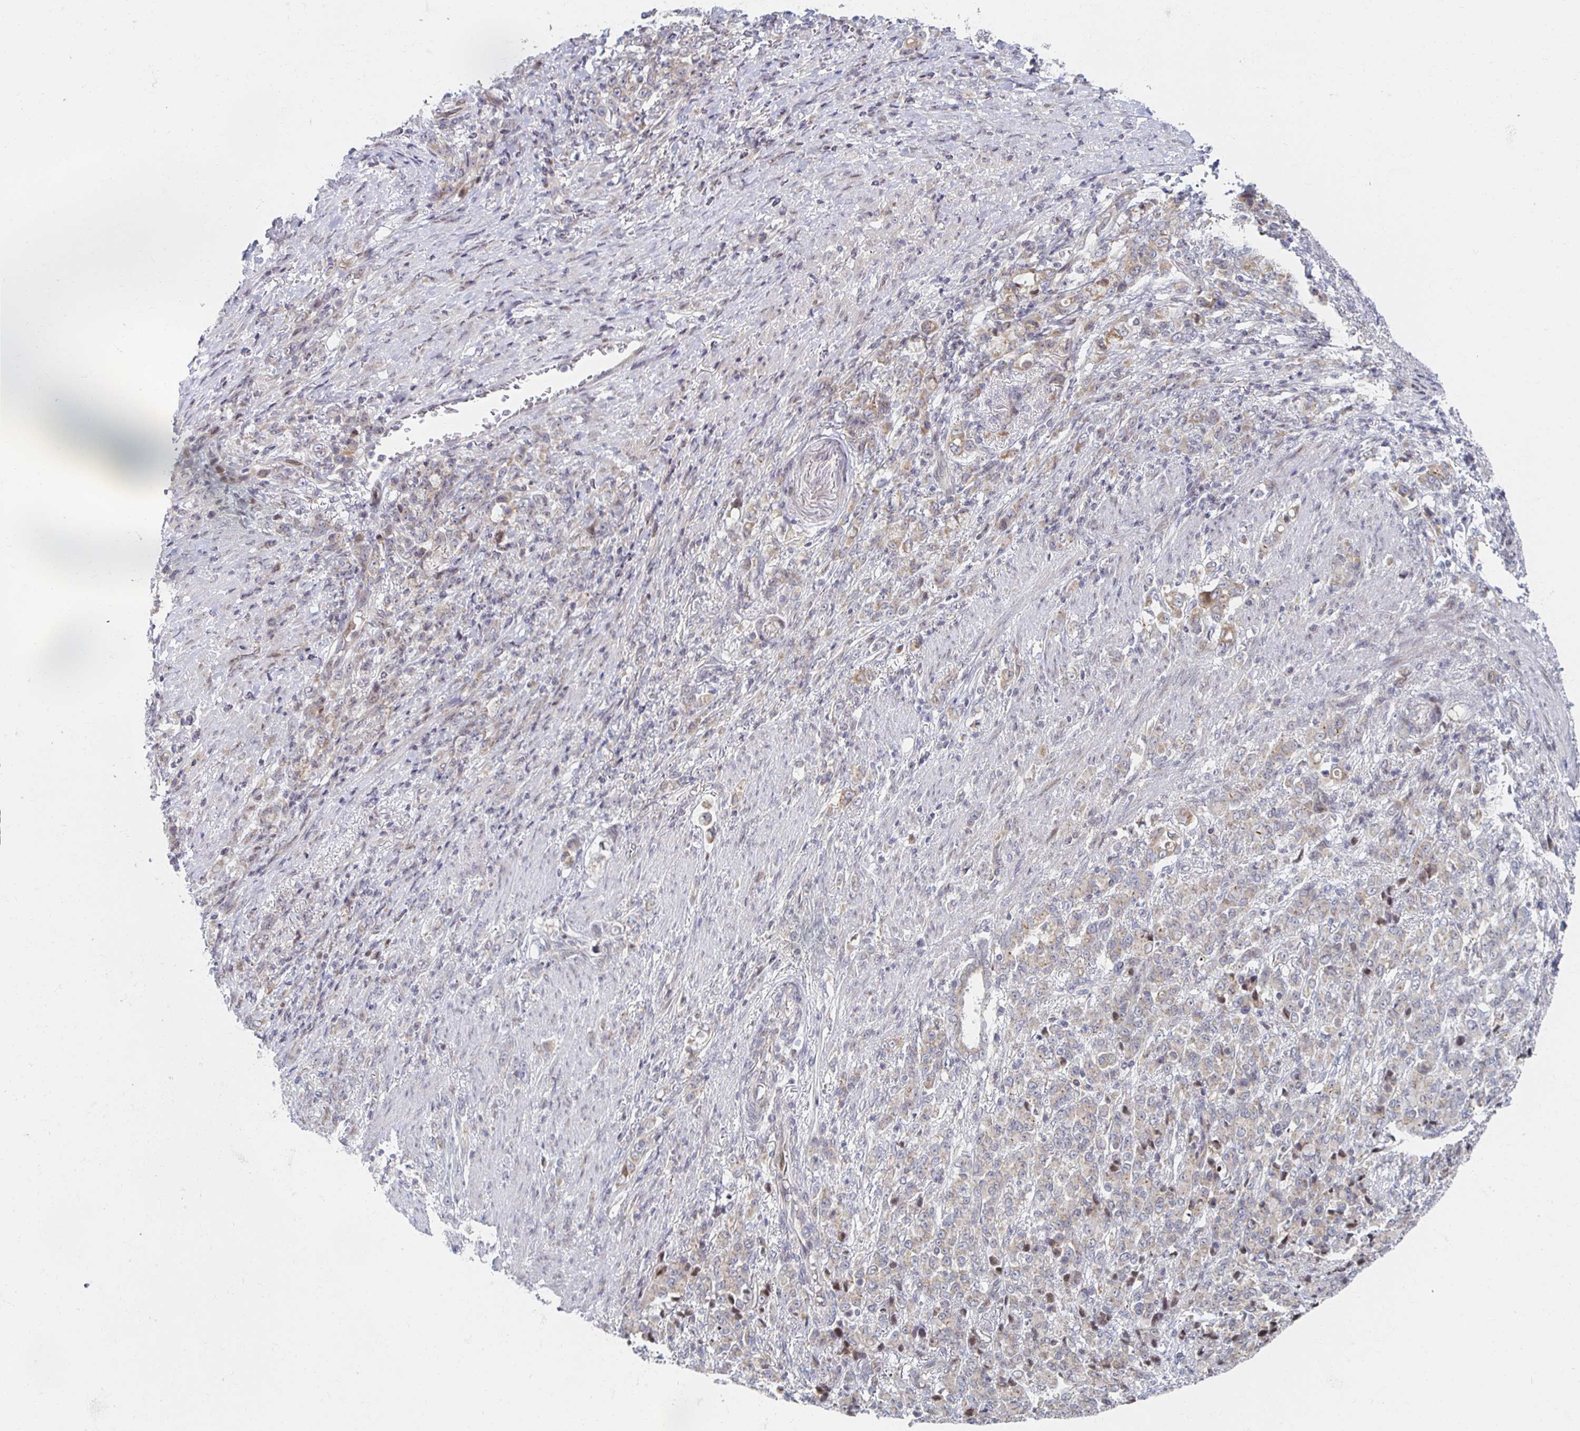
{"staining": {"intensity": "weak", "quantity": "25%-75%", "location": "cytoplasmic/membranous"}, "tissue": "stomach cancer", "cell_type": "Tumor cells", "image_type": "cancer", "snomed": [{"axis": "morphology", "description": "Adenocarcinoma, NOS"}, {"axis": "topography", "description": "Stomach"}], "caption": "Protein staining reveals weak cytoplasmic/membranous positivity in approximately 25%-75% of tumor cells in adenocarcinoma (stomach).", "gene": "HCFC1R1", "patient": {"sex": "female", "age": 79}}